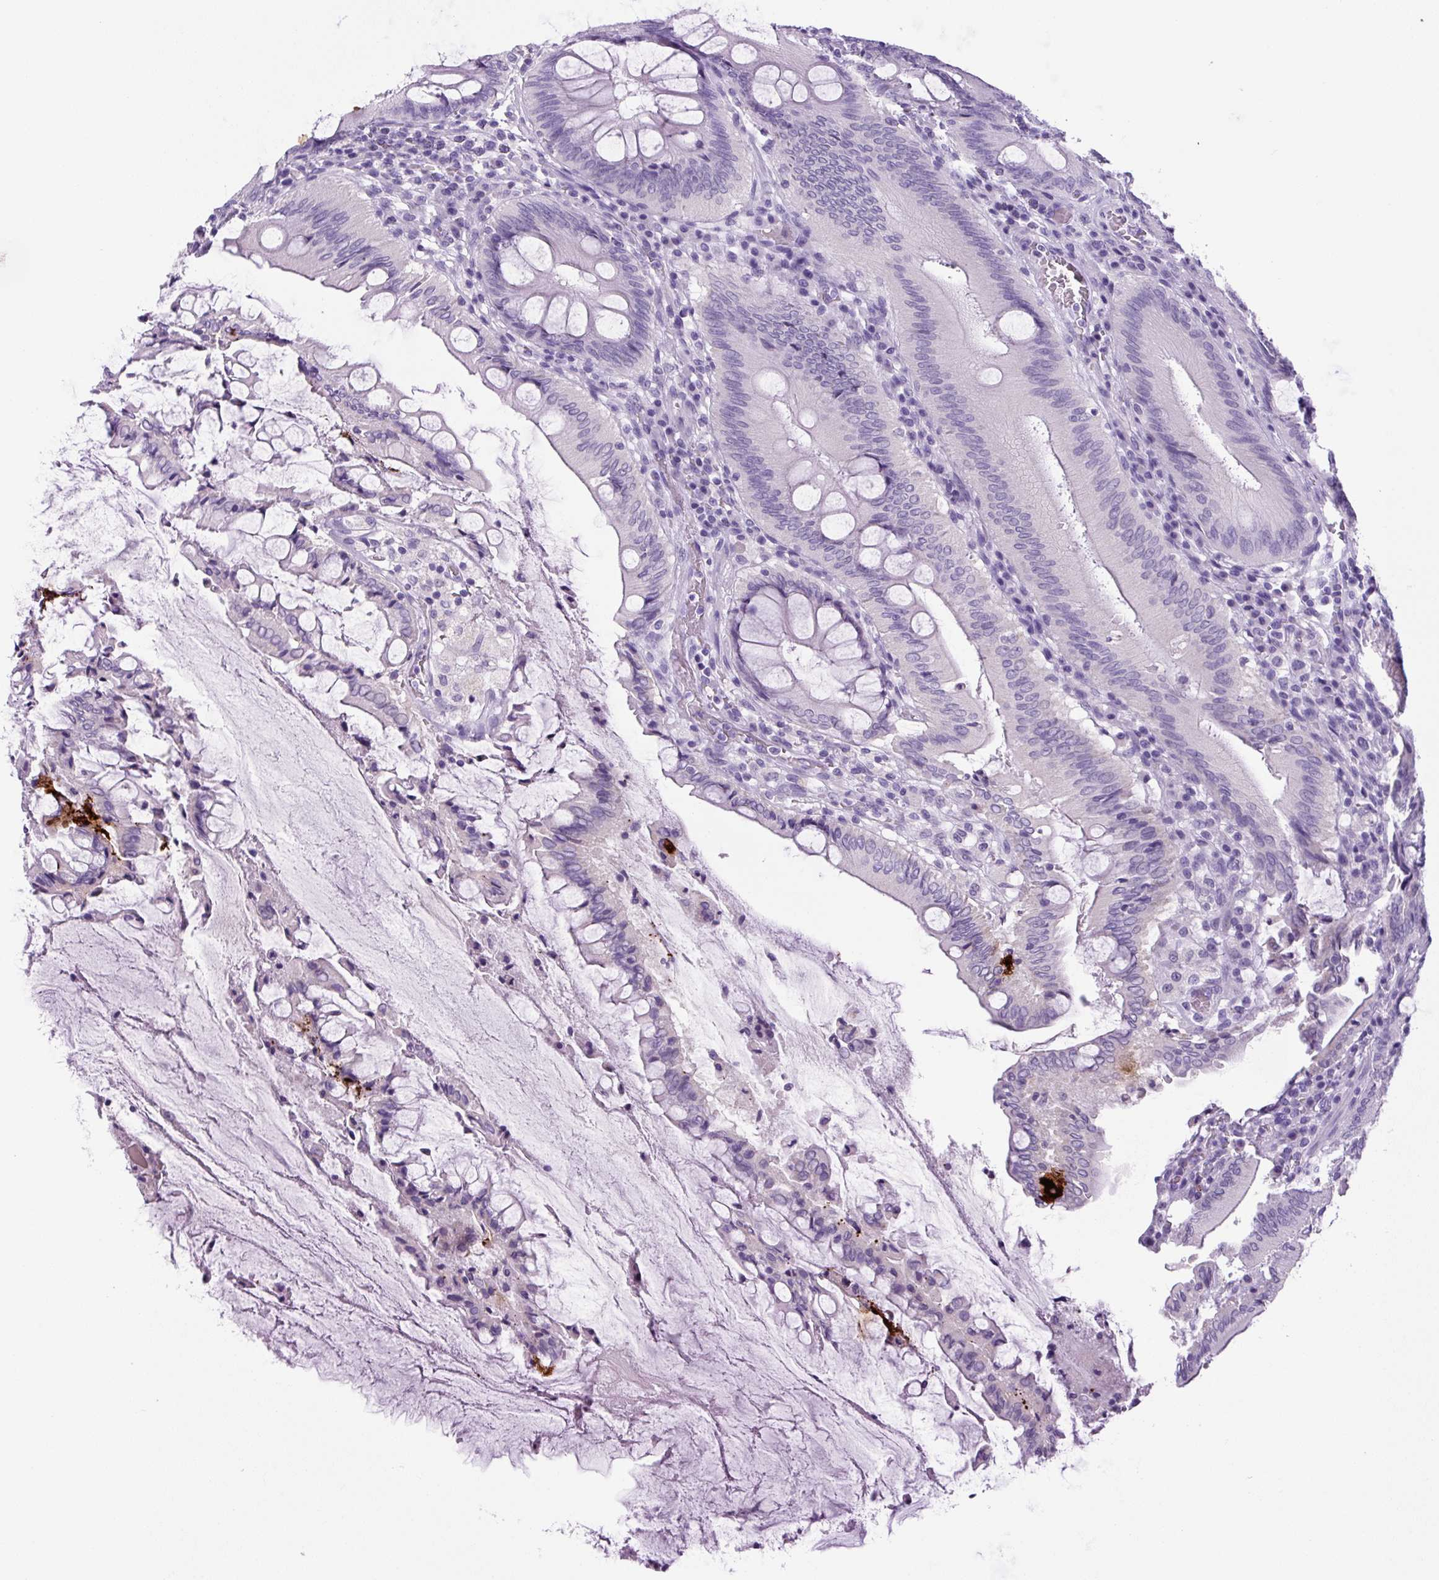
{"staining": {"intensity": "negative", "quantity": "none", "location": "none"}, "tissue": "colorectal cancer", "cell_type": "Tumor cells", "image_type": "cancer", "snomed": [{"axis": "morphology", "description": "Adenocarcinoma, NOS"}, {"axis": "topography", "description": "Colon"}], "caption": "Tumor cells are negative for protein expression in human colorectal cancer (adenocarcinoma).", "gene": "CHGA", "patient": {"sex": "male", "age": 62}}